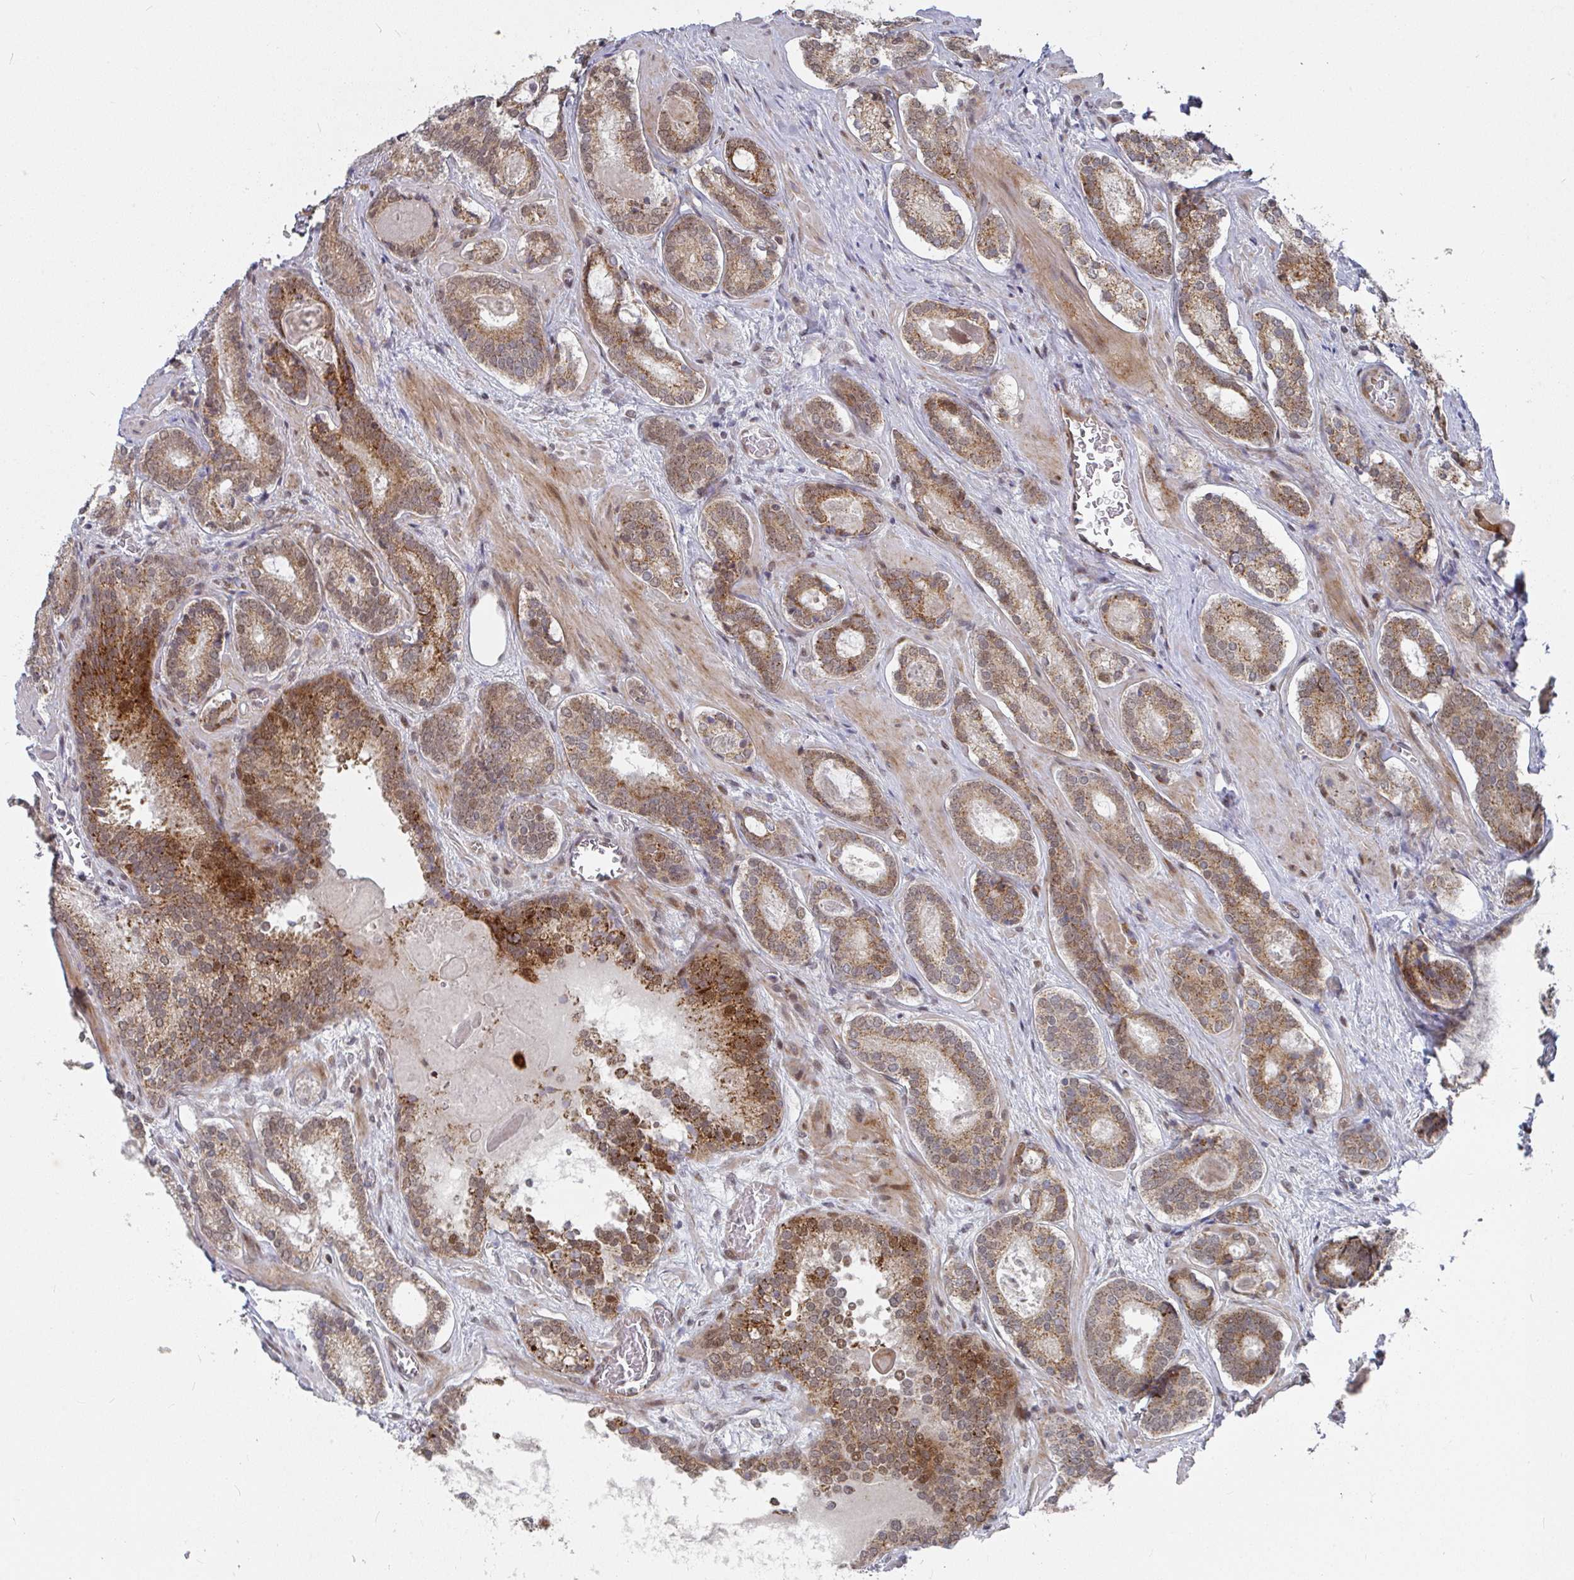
{"staining": {"intensity": "moderate", "quantity": ">75%", "location": "cytoplasmic/membranous"}, "tissue": "prostate cancer", "cell_type": "Tumor cells", "image_type": "cancer", "snomed": [{"axis": "morphology", "description": "Adenocarcinoma, Low grade"}, {"axis": "topography", "description": "Prostate"}], "caption": "A brown stain labels moderate cytoplasmic/membranous positivity of a protein in prostate cancer (adenocarcinoma (low-grade)) tumor cells. The staining is performed using DAB (3,3'-diaminobenzidine) brown chromogen to label protein expression. The nuclei are counter-stained blue using hematoxylin.", "gene": "RBBP5", "patient": {"sex": "male", "age": 62}}